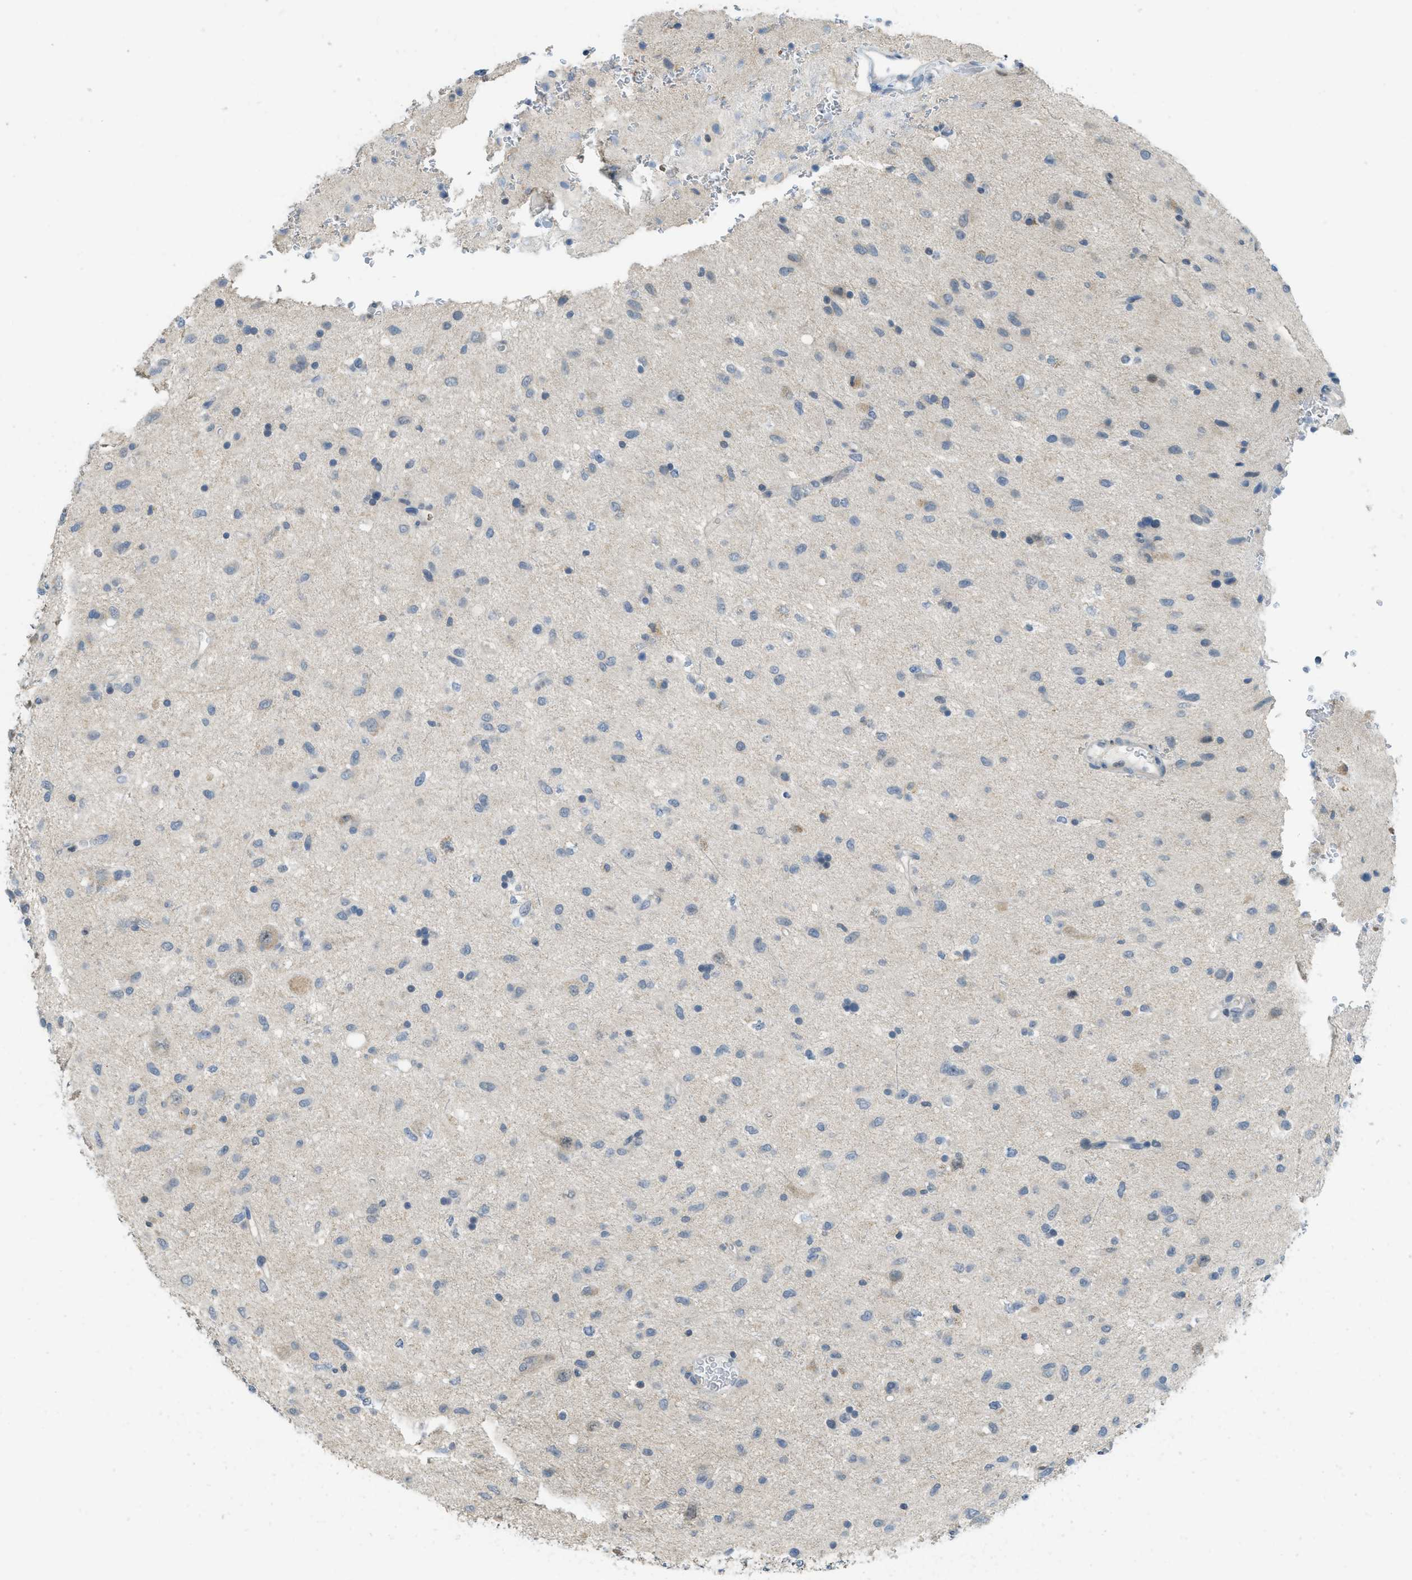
{"staining": {"intensity": "negative", "quantity": "none", "location": "none"}, "tissue": "glioma", "cell_type": "Tumor cells", "image_type": "cancer", "snomed": [{"axis": "morphology", "description": "Glioma, malignant, Low grade"}, {"axis": "topography", "description": "Brain"}], "caption": "Tumor cells are negative for protein expression in human glioma.", "gene": "TXNDC2", "patient": {"sex": "male", "age": 77}}